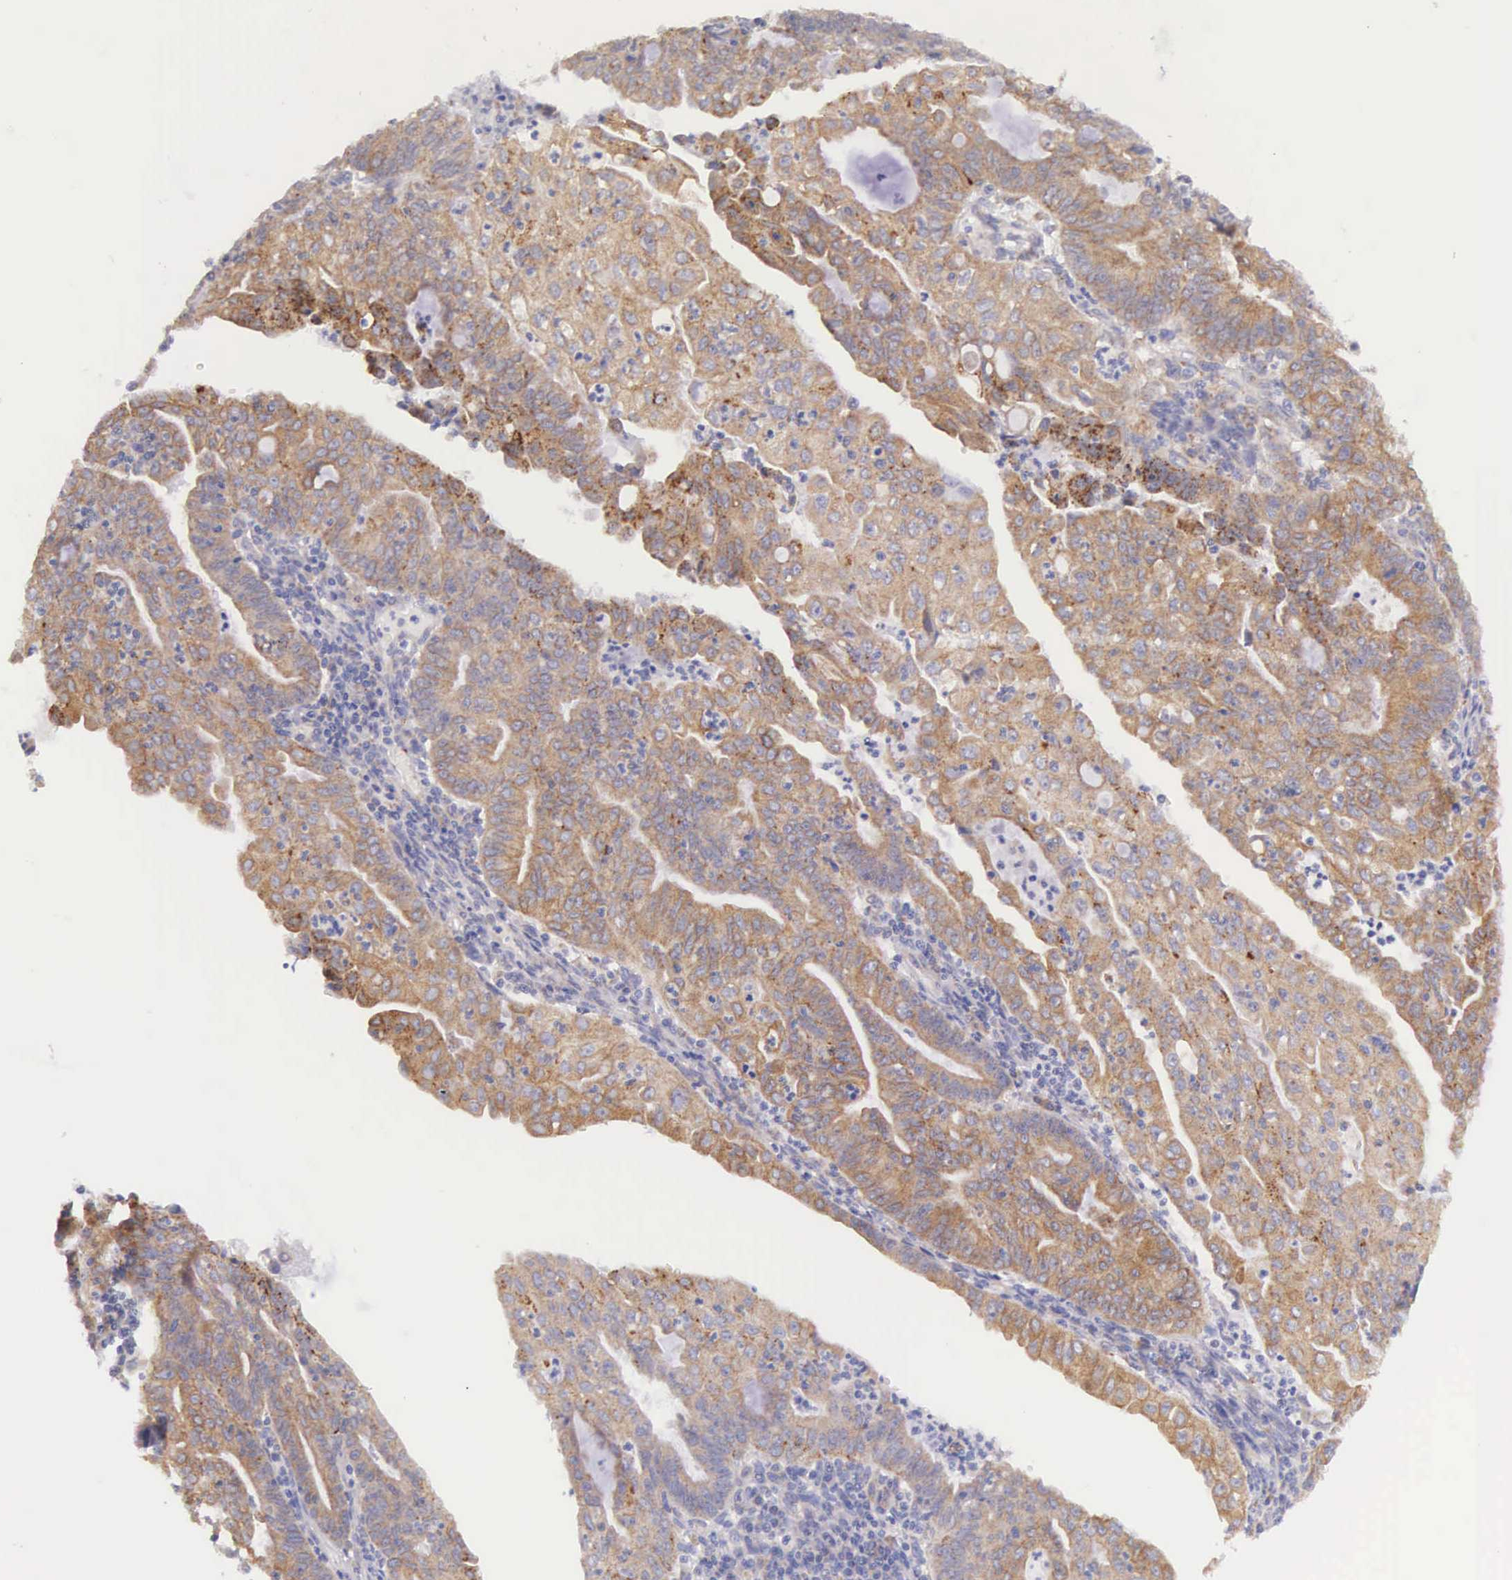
{"staining": {"intensity": "weak", "quantity": "25%-75%", "location": "cytoplasmic/membranous"}, "tissue": "endometrial cancer", "cell_type": "Tumor cells", "image_type": "cancer", "snomed": [{"axis": "morphology", "description": "Adenocarcinoma, NOS"}, {"axis": "topography", "description": "Endometrium"}], "caption": "Immunohistochemical staining of adenocarcinoma (endometrial) reveals low levels of weak cytoplasmic/membranous expression in about 25%-75% of tumor cells.", "gene": "NSDHL", "patient": {"sex": "female", "age": 60}}